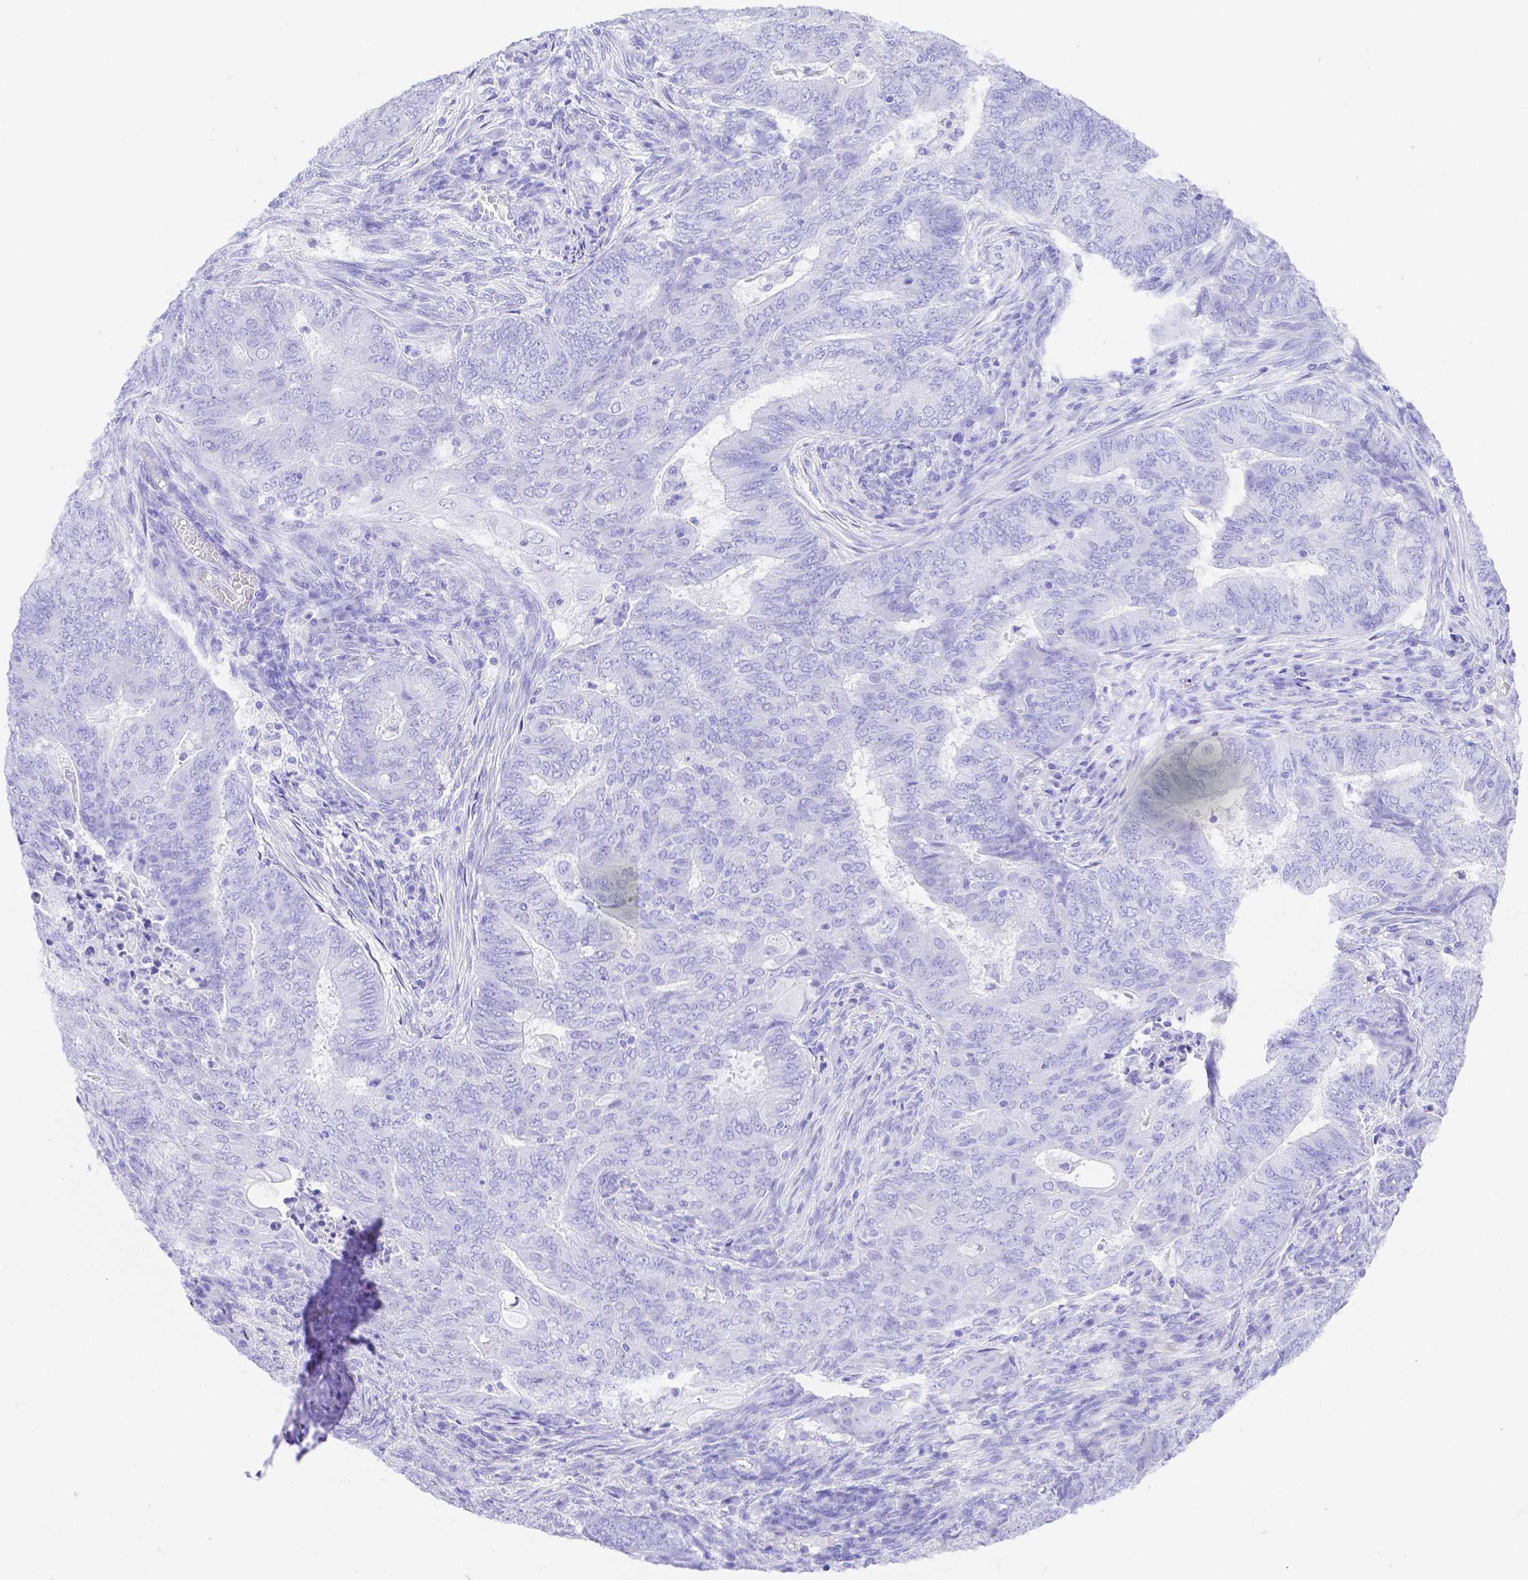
{"staining": {"intensity": "negative", "quantity": "none", "location": "none"}, "tissue": "endometrial cancer", "cell_type": "Tumor cells", "image_type": "cancer", "snomed": [{"axis": "morphology", "description": "Adenocarcinoma, NOS"}, {"axis": "topography", "description": "Endometrium"}], "caption": "IHC micrograph of endometrial cancer stained for a protein (brown), which displays no expression in tumor cells.", "gene": "SMR3A", "patient": {"sex": "female", "age": 62}}